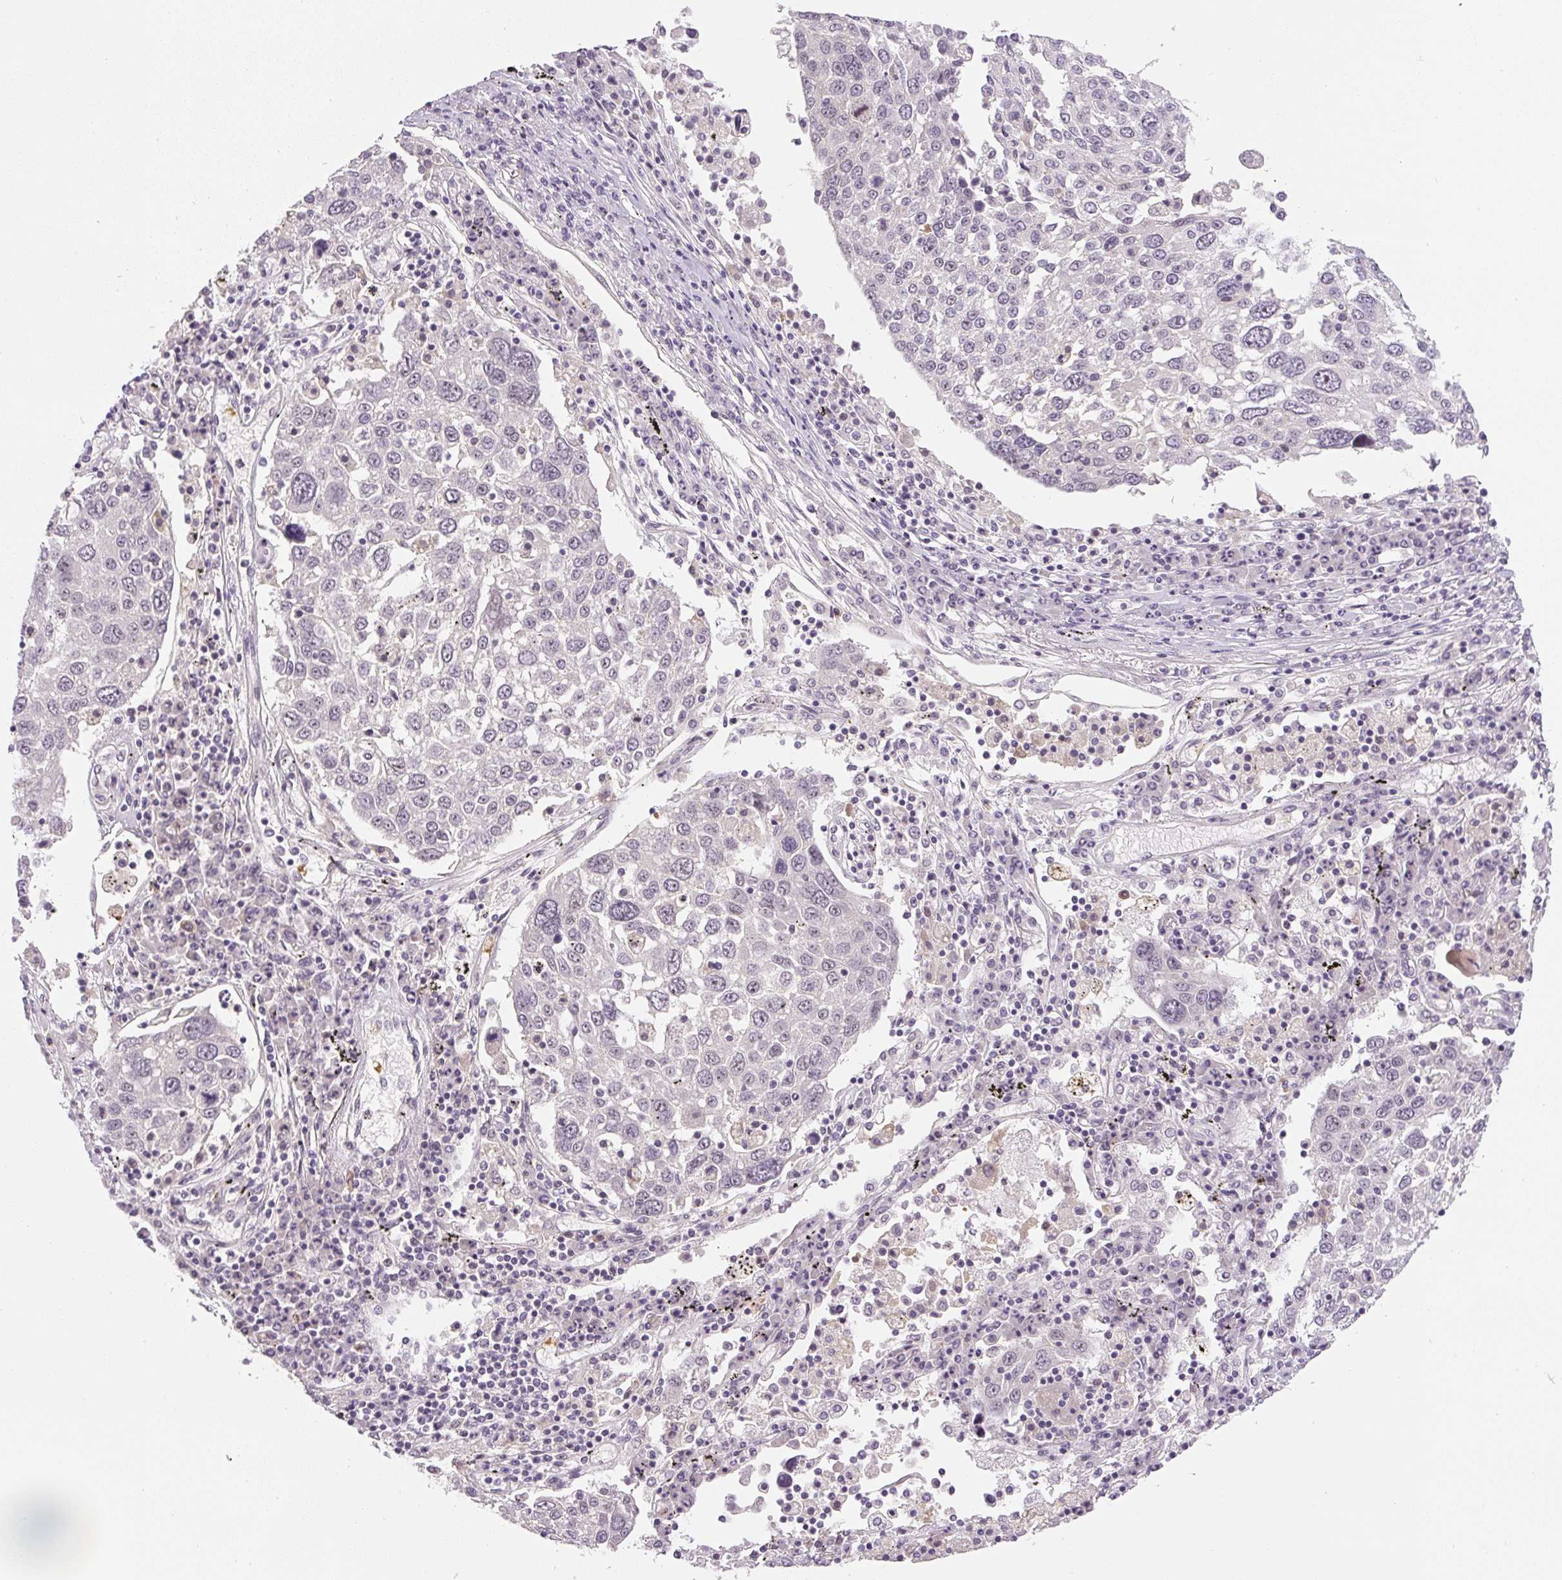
{"staining": {"intensity": "negative", "quantity": "none", "location": "none"}, "tissue": "lung cancer", "cell_type": "Tumor cells", "image_type": "cancer", "snomed": [{"axis": "morphology", "description": "Squamous cell carcinoma, NOS"}, {"axis": "topography", "description": "Lung"}], "caption": "Image shows no significant protein positivity in tumor cells of lung cancer.", "gene": "SGF29", "patient": {"sex": "male", "age": 65}}